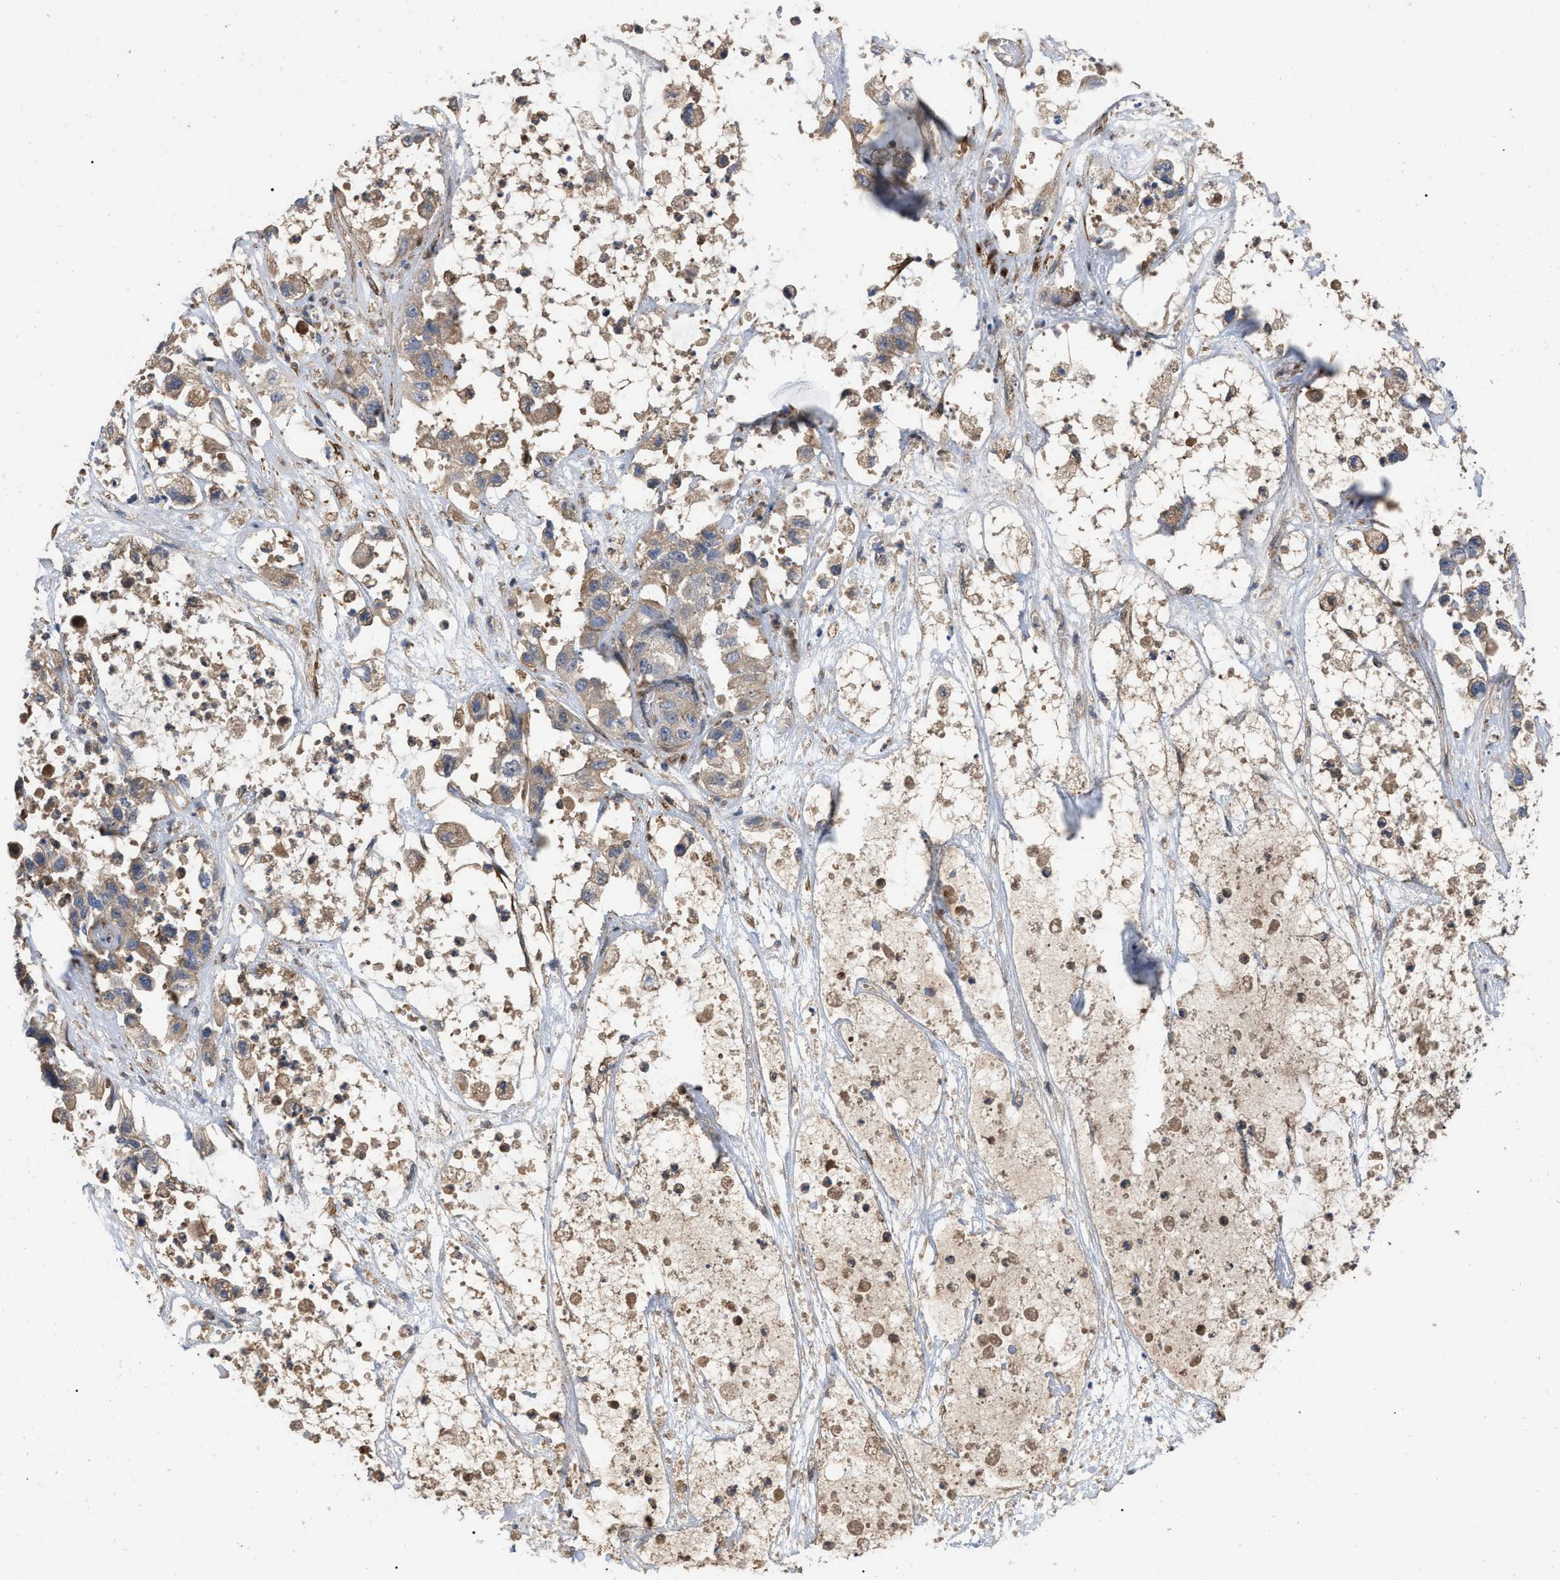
{"staining": {"intensity": "weak", "quantity": "25%-75%", "location": "cytoplasmic/membranous"}, "tissue": "pancreatic cancer", "cell_type": "Tumor cells", "image_type": "cancer", "snomed": [{"axis": "morphology", "description": "Adenocarcinoma, NOS"}, {"axis": "topography", "description": "Pancreas"}], "caption": "This is a histology image of immunohistochemistry (IHC) staining of pancreatic adenocarcinoma, which shows weak staining in the cytoplasmic/membranous of tumor cells.", "gene": "RABEP1", "patient": {"sex": "female", "age": 78}}